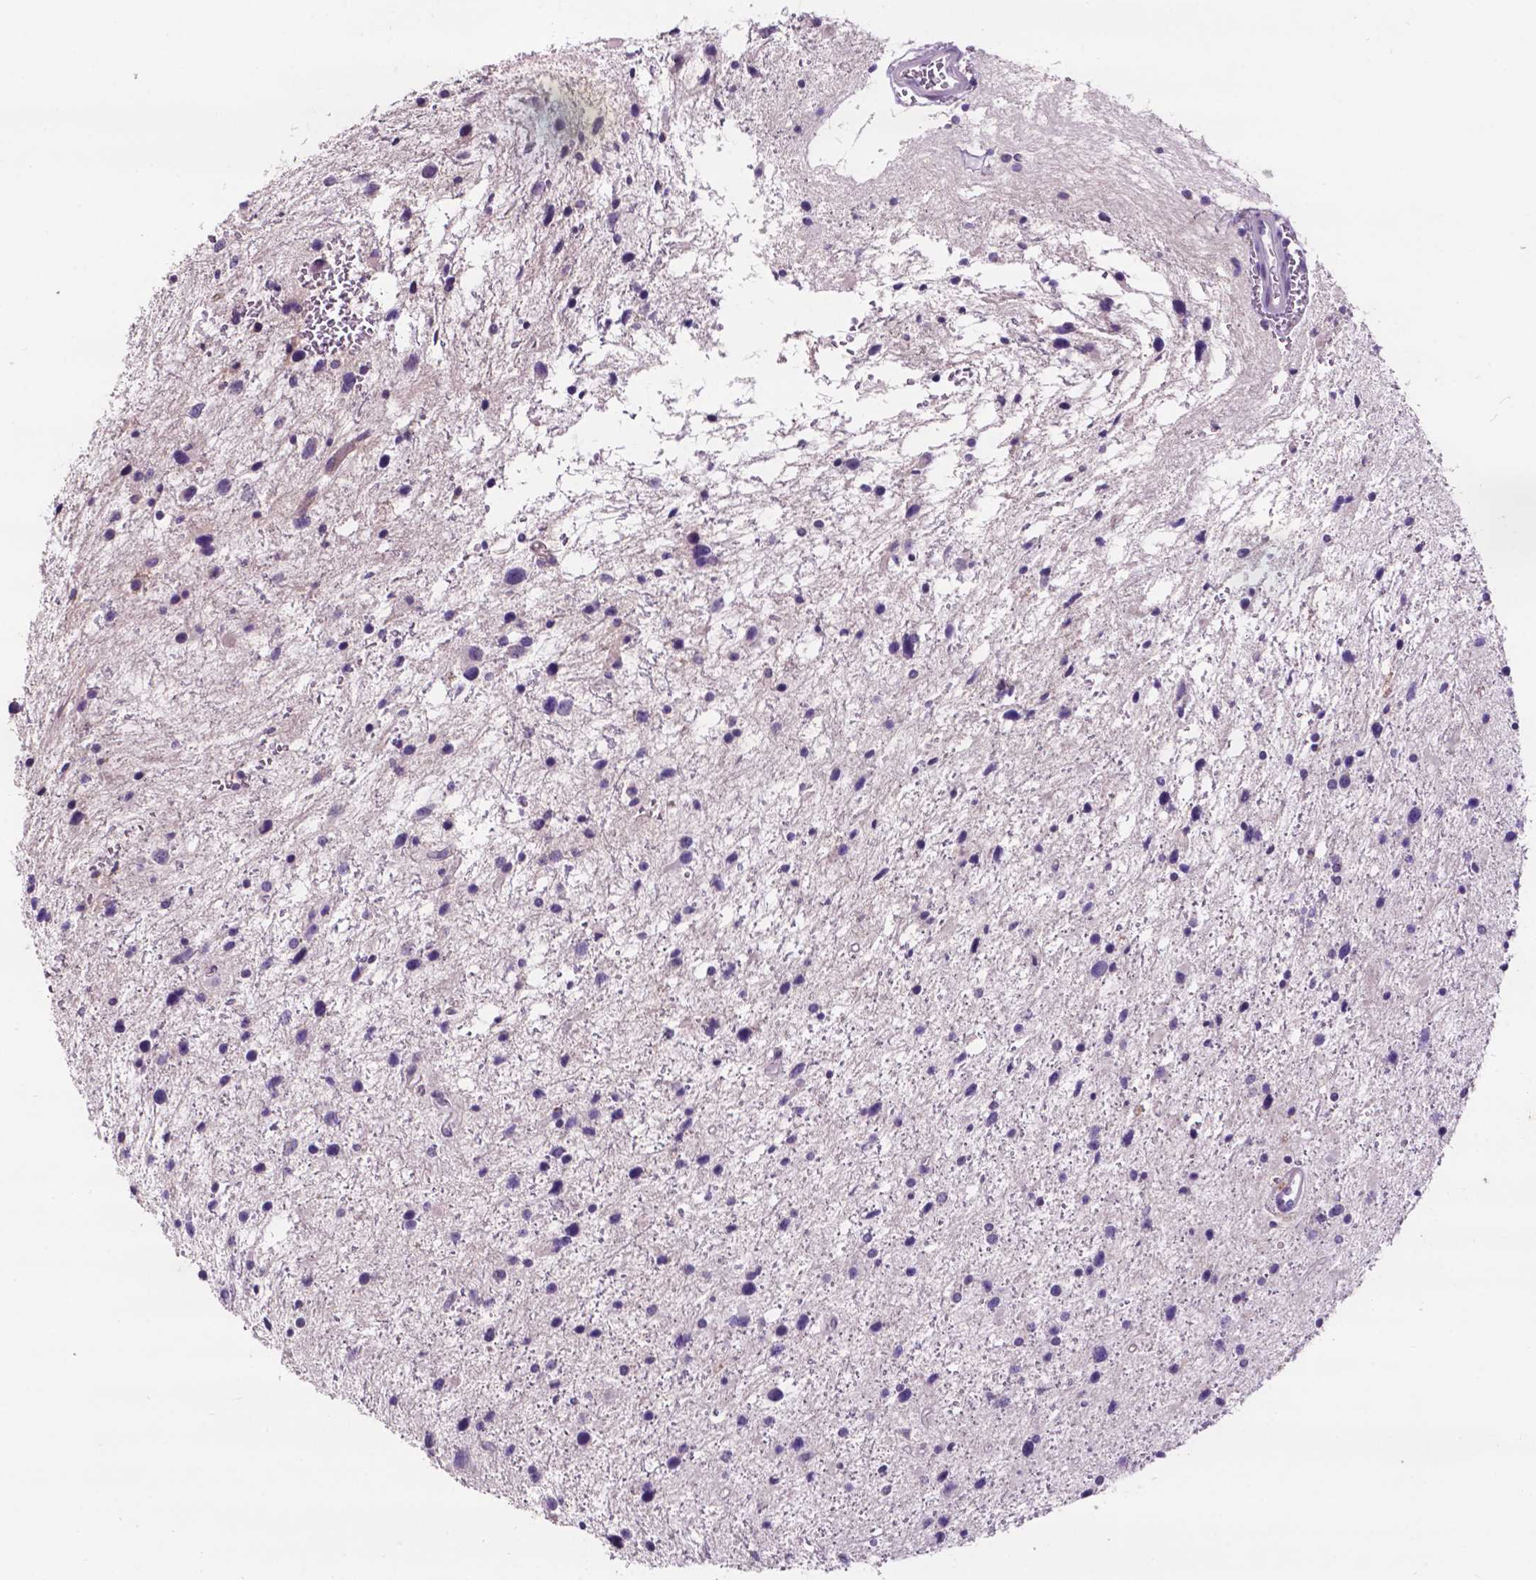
{"staining": {"intensity": "negative", "quantity": "none", "location": "none"}, "tissue": "glioma", "cell_type": "Tumor cells", "image_type": "cancer", "snomed": [{"axis": "morphology", "description": "Glioma, malignant, Low grade"}, {"axis": "topography", "description": "Brain"}], "caption": "Protein analysis of malignant glioma (low-grade) displays no significant positivity in tumor cells.", "gene": "PLSCR1", "patient": {"sex": "female", "age": 32}}